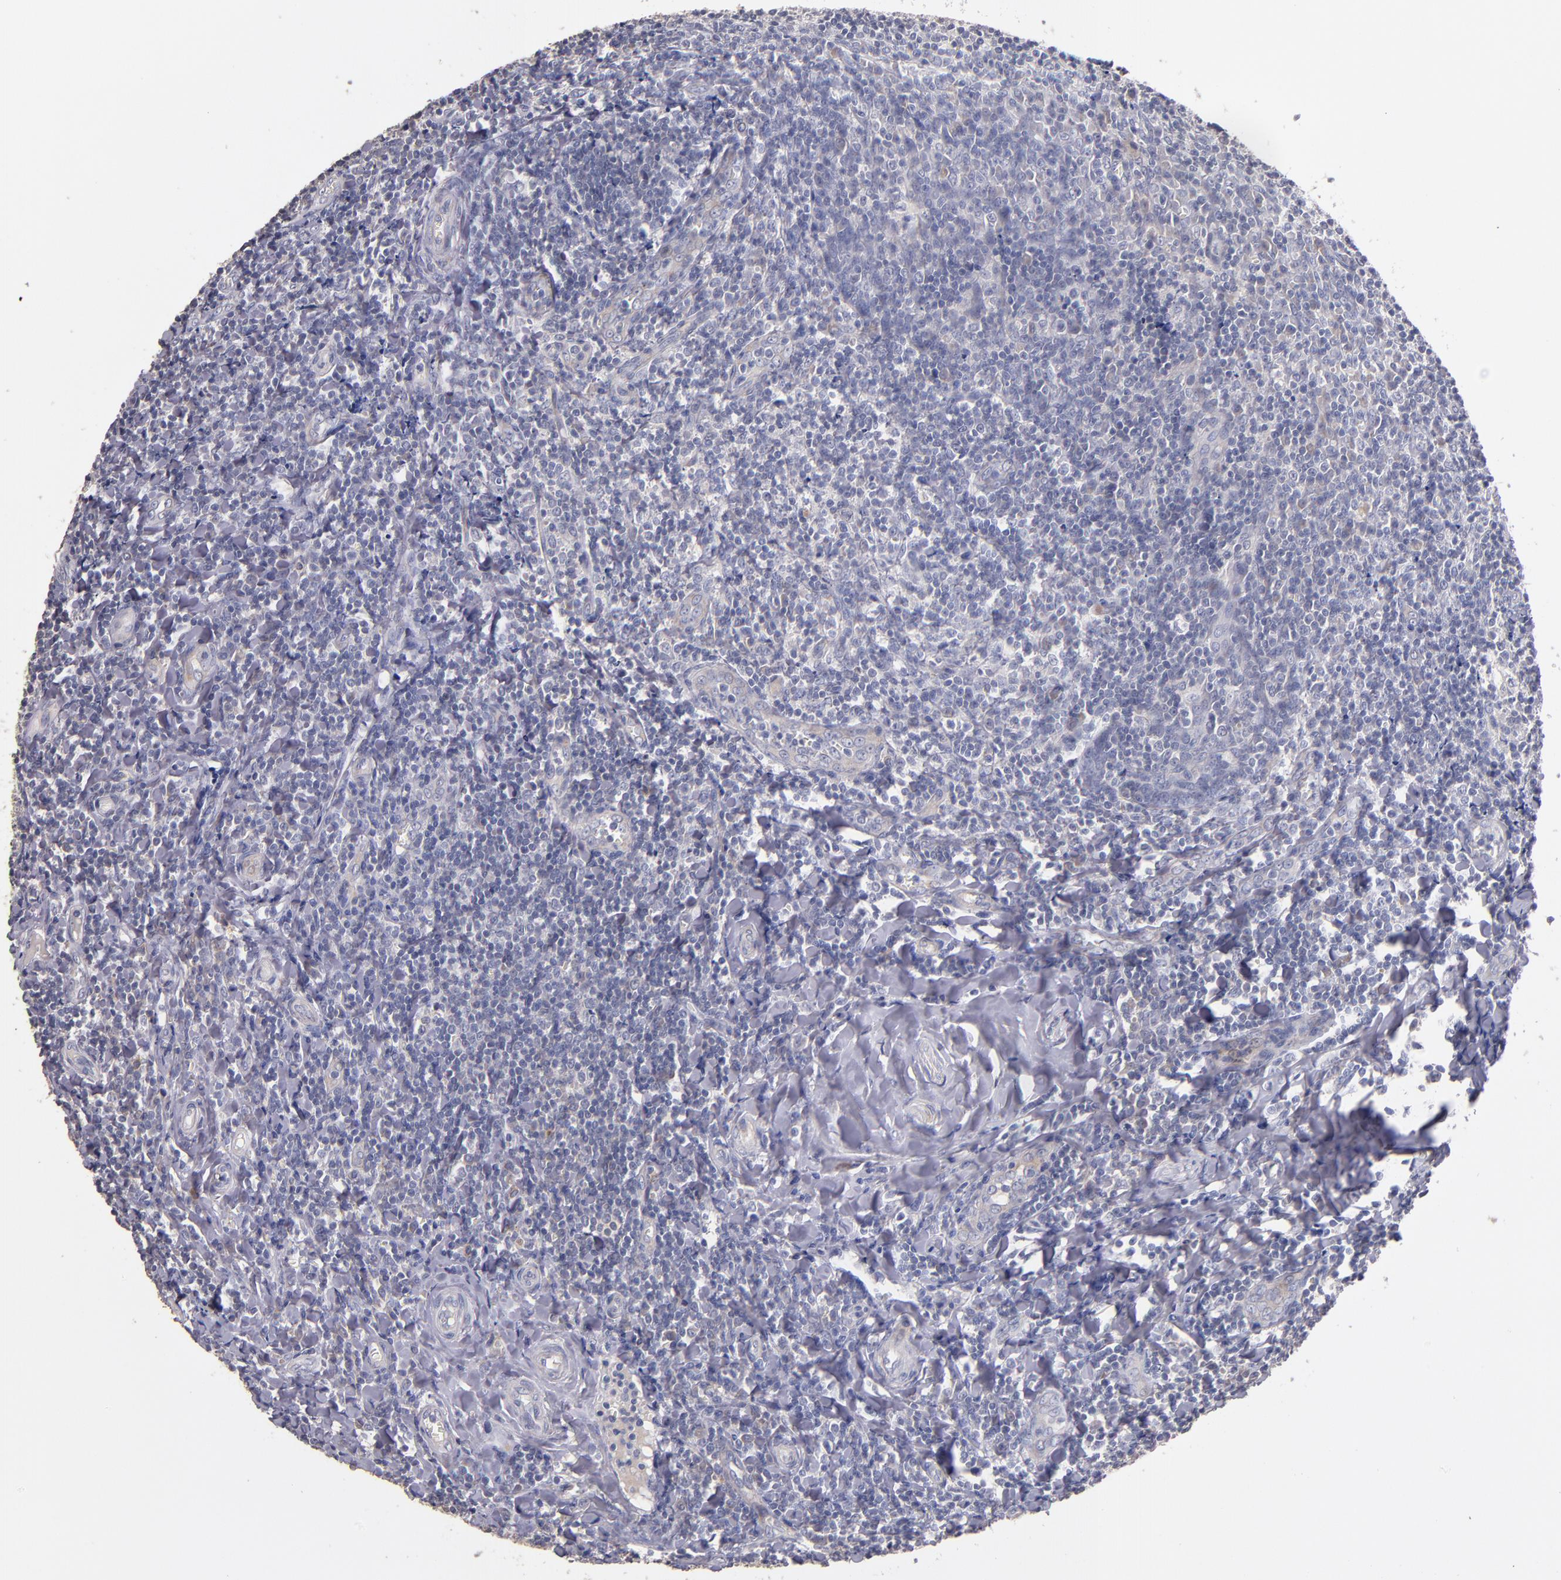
{"staining": {"intensity": "negative", "quantity": "none", "location": "none"}, "tissue": "tonsil", "cell_type": "Germinal center cells", "image_type": "normal", "snomed": [{"axis": "morphology", "description": "Normal tissue, NOS"}, {"axis": "topography", "description": "Tonsil"}], "caption": "The immunohistochemistry (IHC) image has no significant positivity in germinal center cells of tonsil.", "gene": "MAGEE1", "patient": {"sex": "male", "age": 20}}